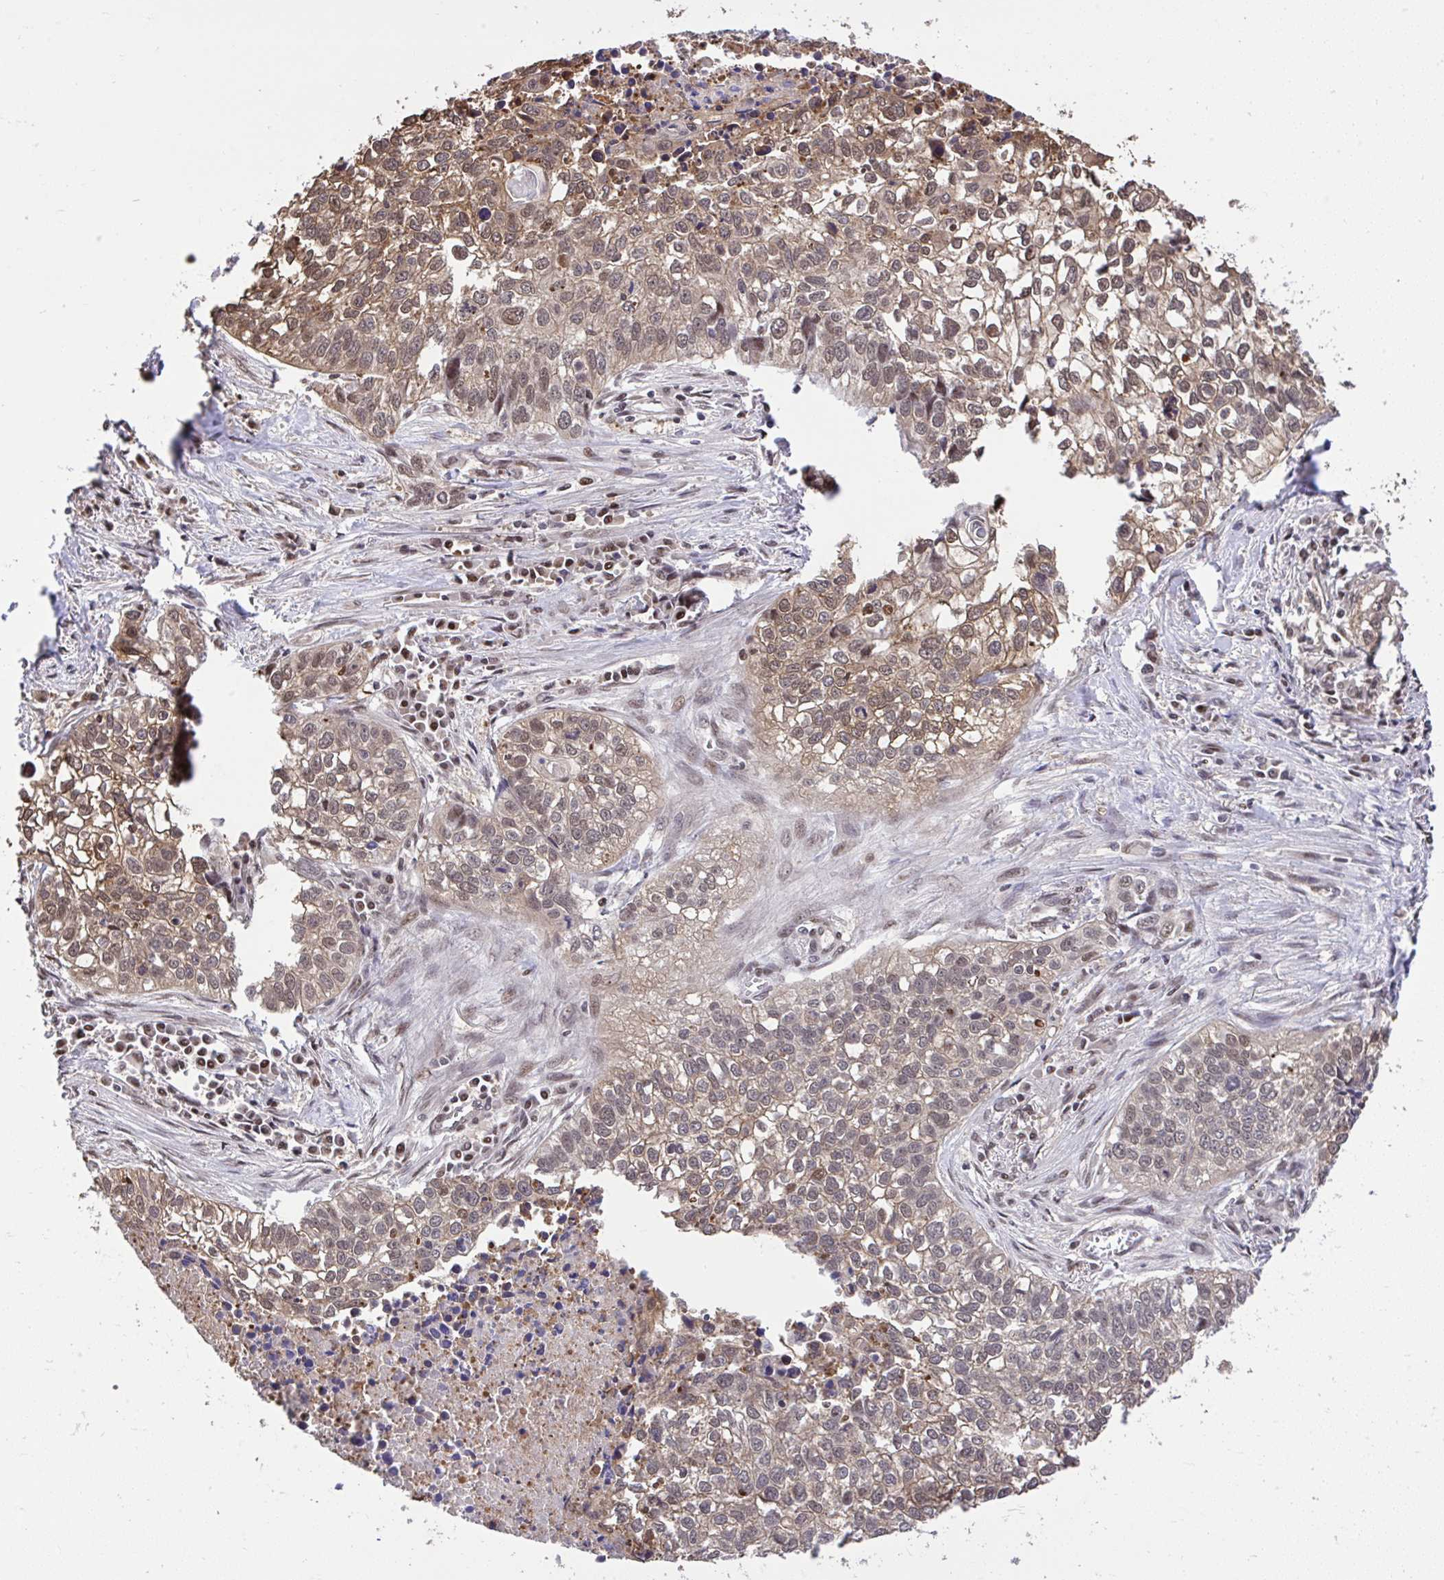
{"staining": {"intensity": "weak", "quantity": "25%-75%", "location": "nuclear"}, "tissue": "lung cancer", "cell_type": "Tumor cells", "image_type": "cancer", "snomed": [{"axis": "morphology", "description": "Squamous cell carcinoma, NOS"}, {"axis": "topography", "description": "Lung"}], "caption": "High-power microscopy captured an IHC photomicrograph of squamous cell carcinoma (lung), revealing weak nuclear positivity in approximately 25%-75% of tumor cells. (Brightfield microscopy of DAB IHC at high magnification).", "gene": "GLIS3", "patient": {"sex": "male", "age": 74}}